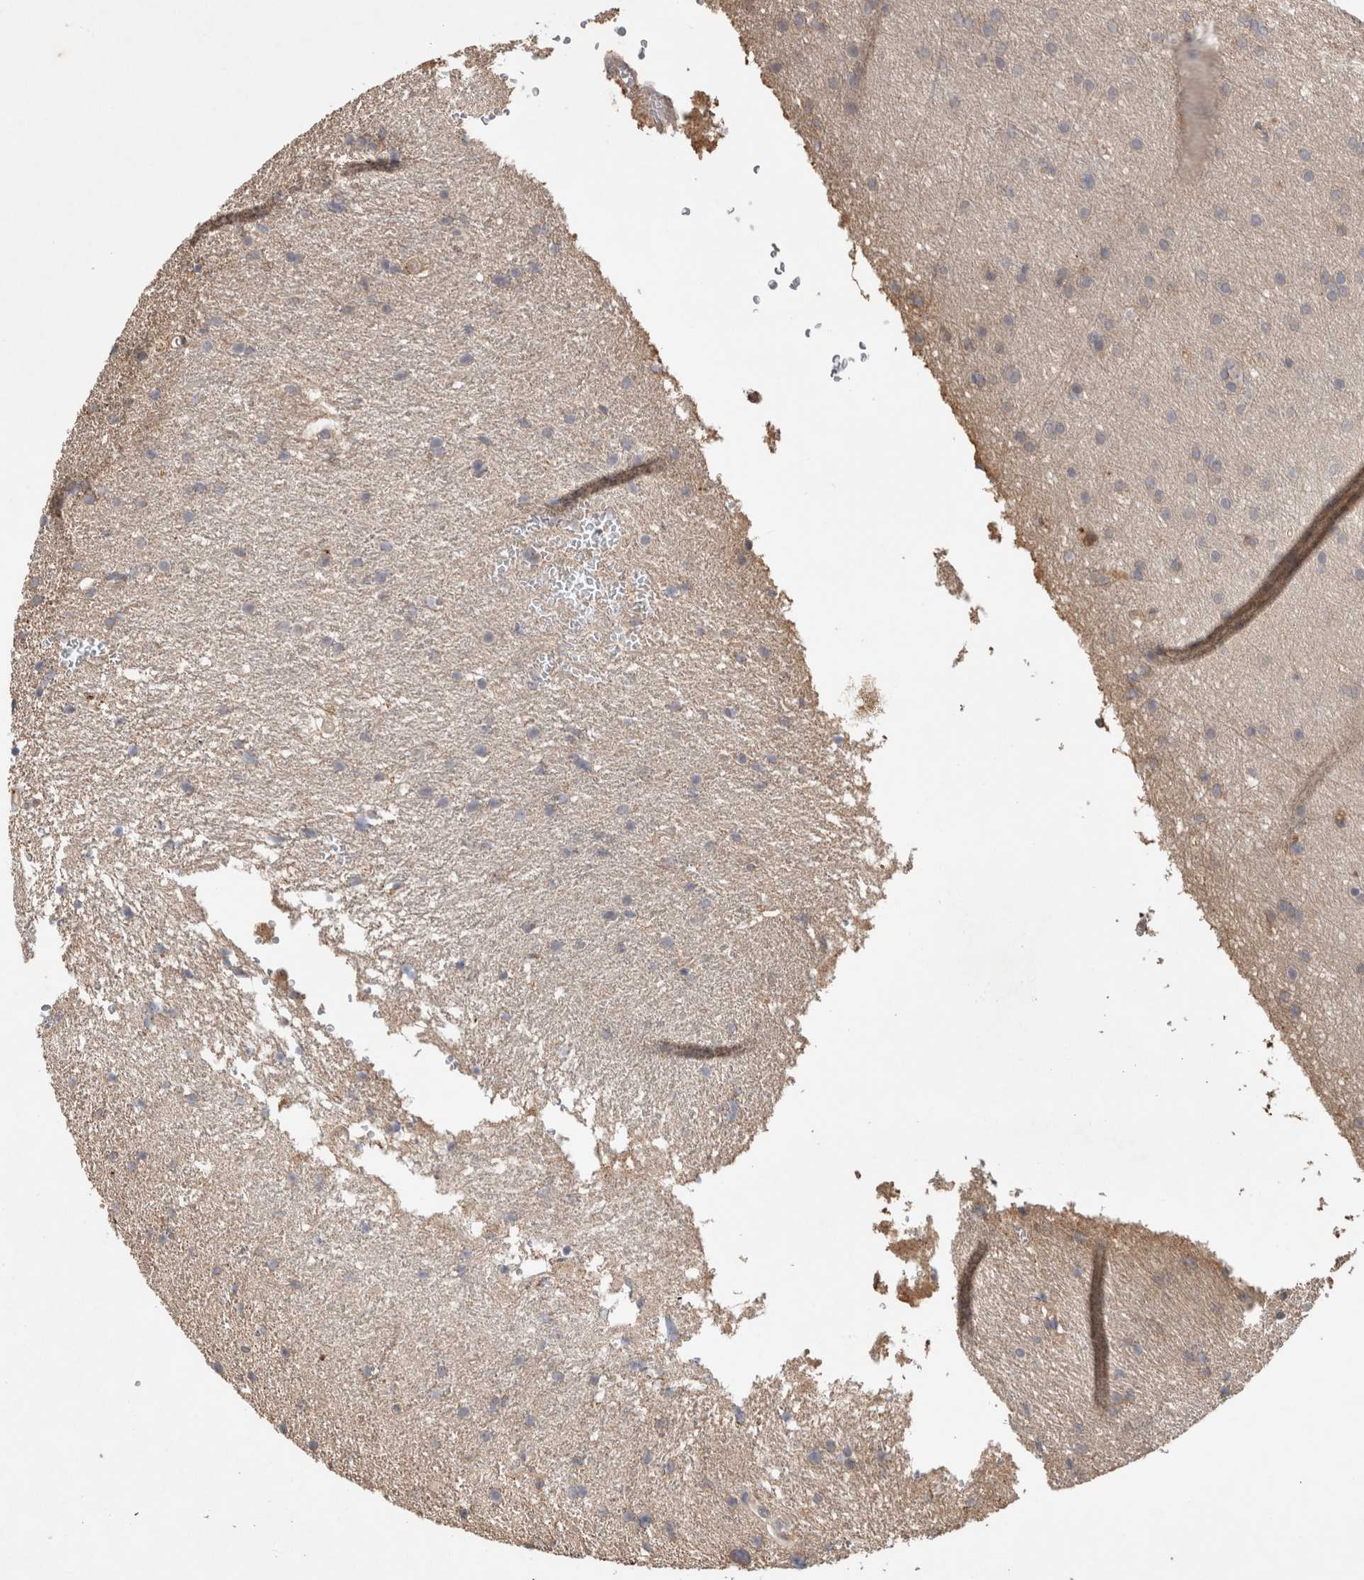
{"staining": {"intensity": "weak", "quantity": "<25%", "location": "cytoplasmic/membranous"}, "tissue": "glioma", "cell_type": "Tumor cells", "image_type": "cancer", "snomed": [{"axis": "morphology", "description": "Glioma, malignant, Low grade"}, {"axis": "topography", "description": "Brain"}], "caption": "A high-resolution histopathology image shows IHC staining of glioma, which reveals no significant expression in tumor cells. Brightfield microscopy of immunohistochemistry stained with DAB (brown) and hematoxylin (blue), captured at high magnification.", "gene": "TRIM5", "patient": {"sex": "female", "age": 37}}